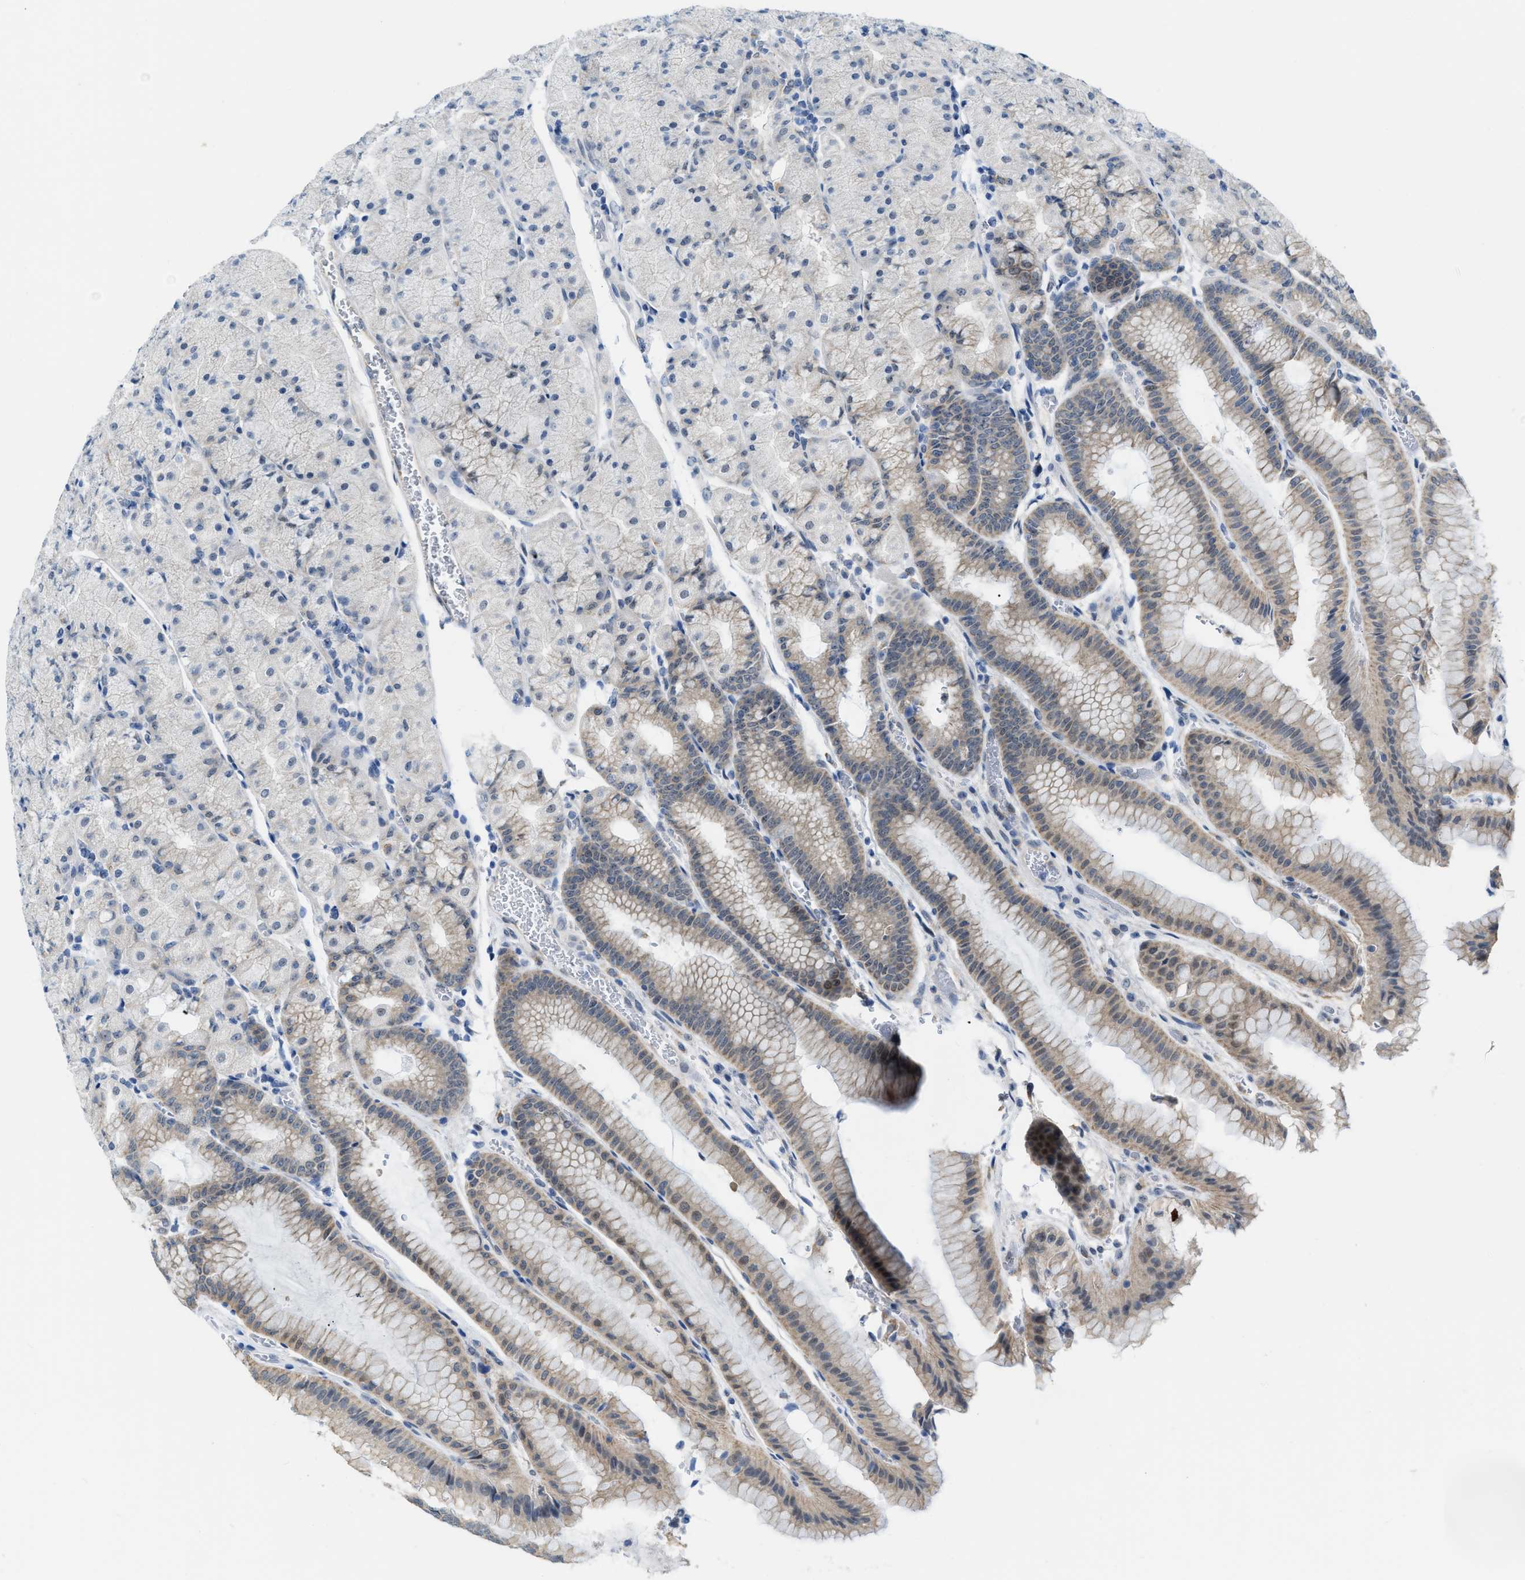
{"staining": {"intensity": "weak", "quantity": "<25%", "location": "cytoplasmic/membranous"}, "tissue": "stomach", "cell_type": "Glandular cells", "image_type": "normal", "snomed": [{"axis": "morphology", "description": "Normal tissue, NOS"}, {"axis": "morphology", "description": "Carcinoid, malignant, NOS"}, {"axis": "topography", "description": "Stomach, upper"}], "caption": "DAB immunohistochemical staining of unremarkable human stomach demonstrates no significant expression in glandular cells.", "gene": "PHRF1", "patient": {"sex": "male", "age": 39}}